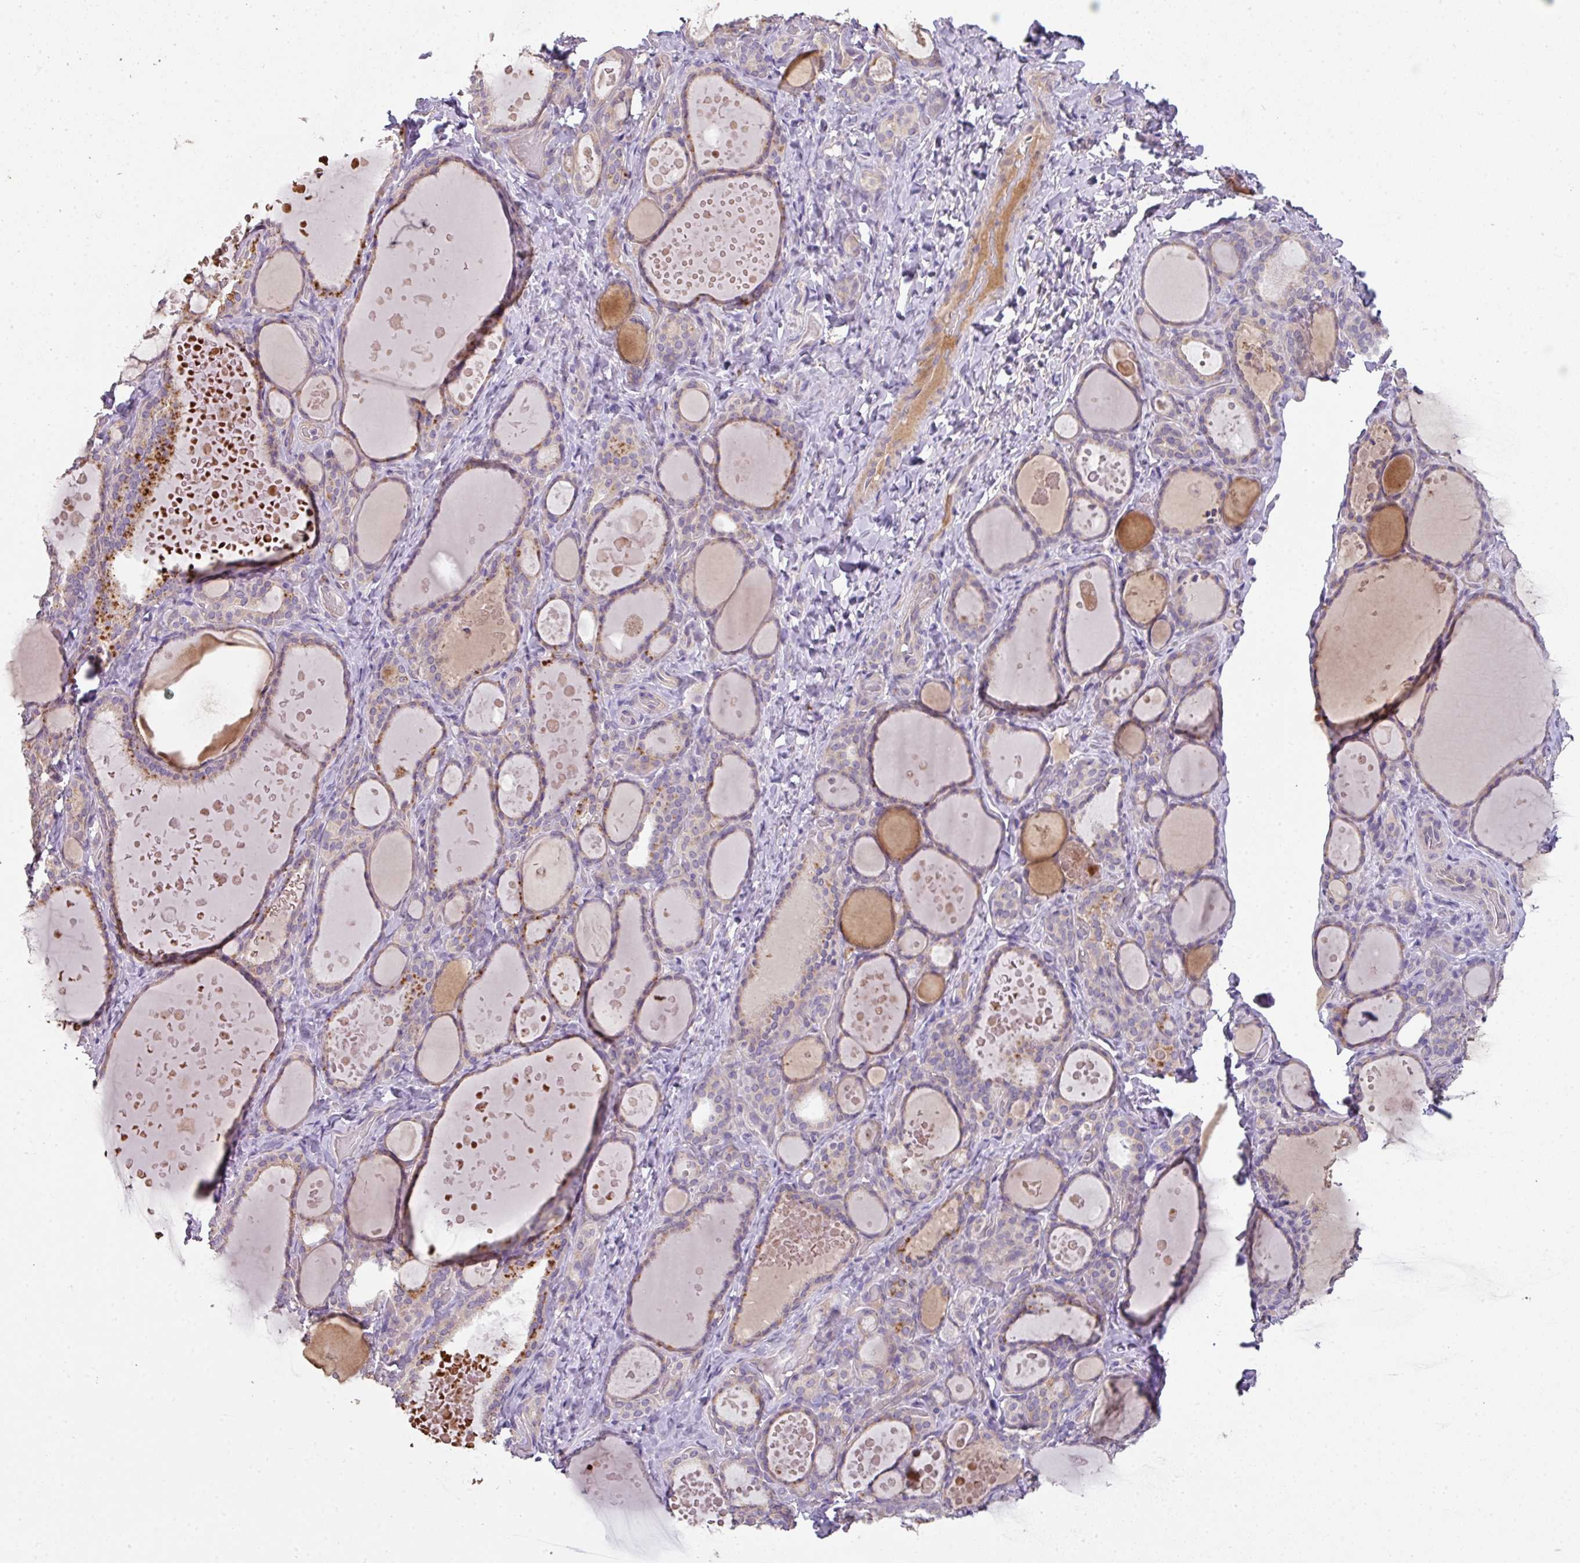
{"staining": {"intensity": "weak", "quantity": "25%-75%", "location": "cytoplasmic/membranous"}, "tissue": "thyroid gland", "cell_type": "Glandular cells", "image_type": "normal", "snomed": [{"axis": "morphology", "description": "Normal tissue, NOS"}, {"axis": "topography", "description": "Thyroid gland"}], "caption": "Immunohistochemistry (IHC) (DAB) staining of normal human thyroid gland shows weak cytoplasmic/membranous protein positivity in about 25%-75% of glandular cells.", "gene": "ZNF266", "patient": {"sex": "female", "age": 46}}